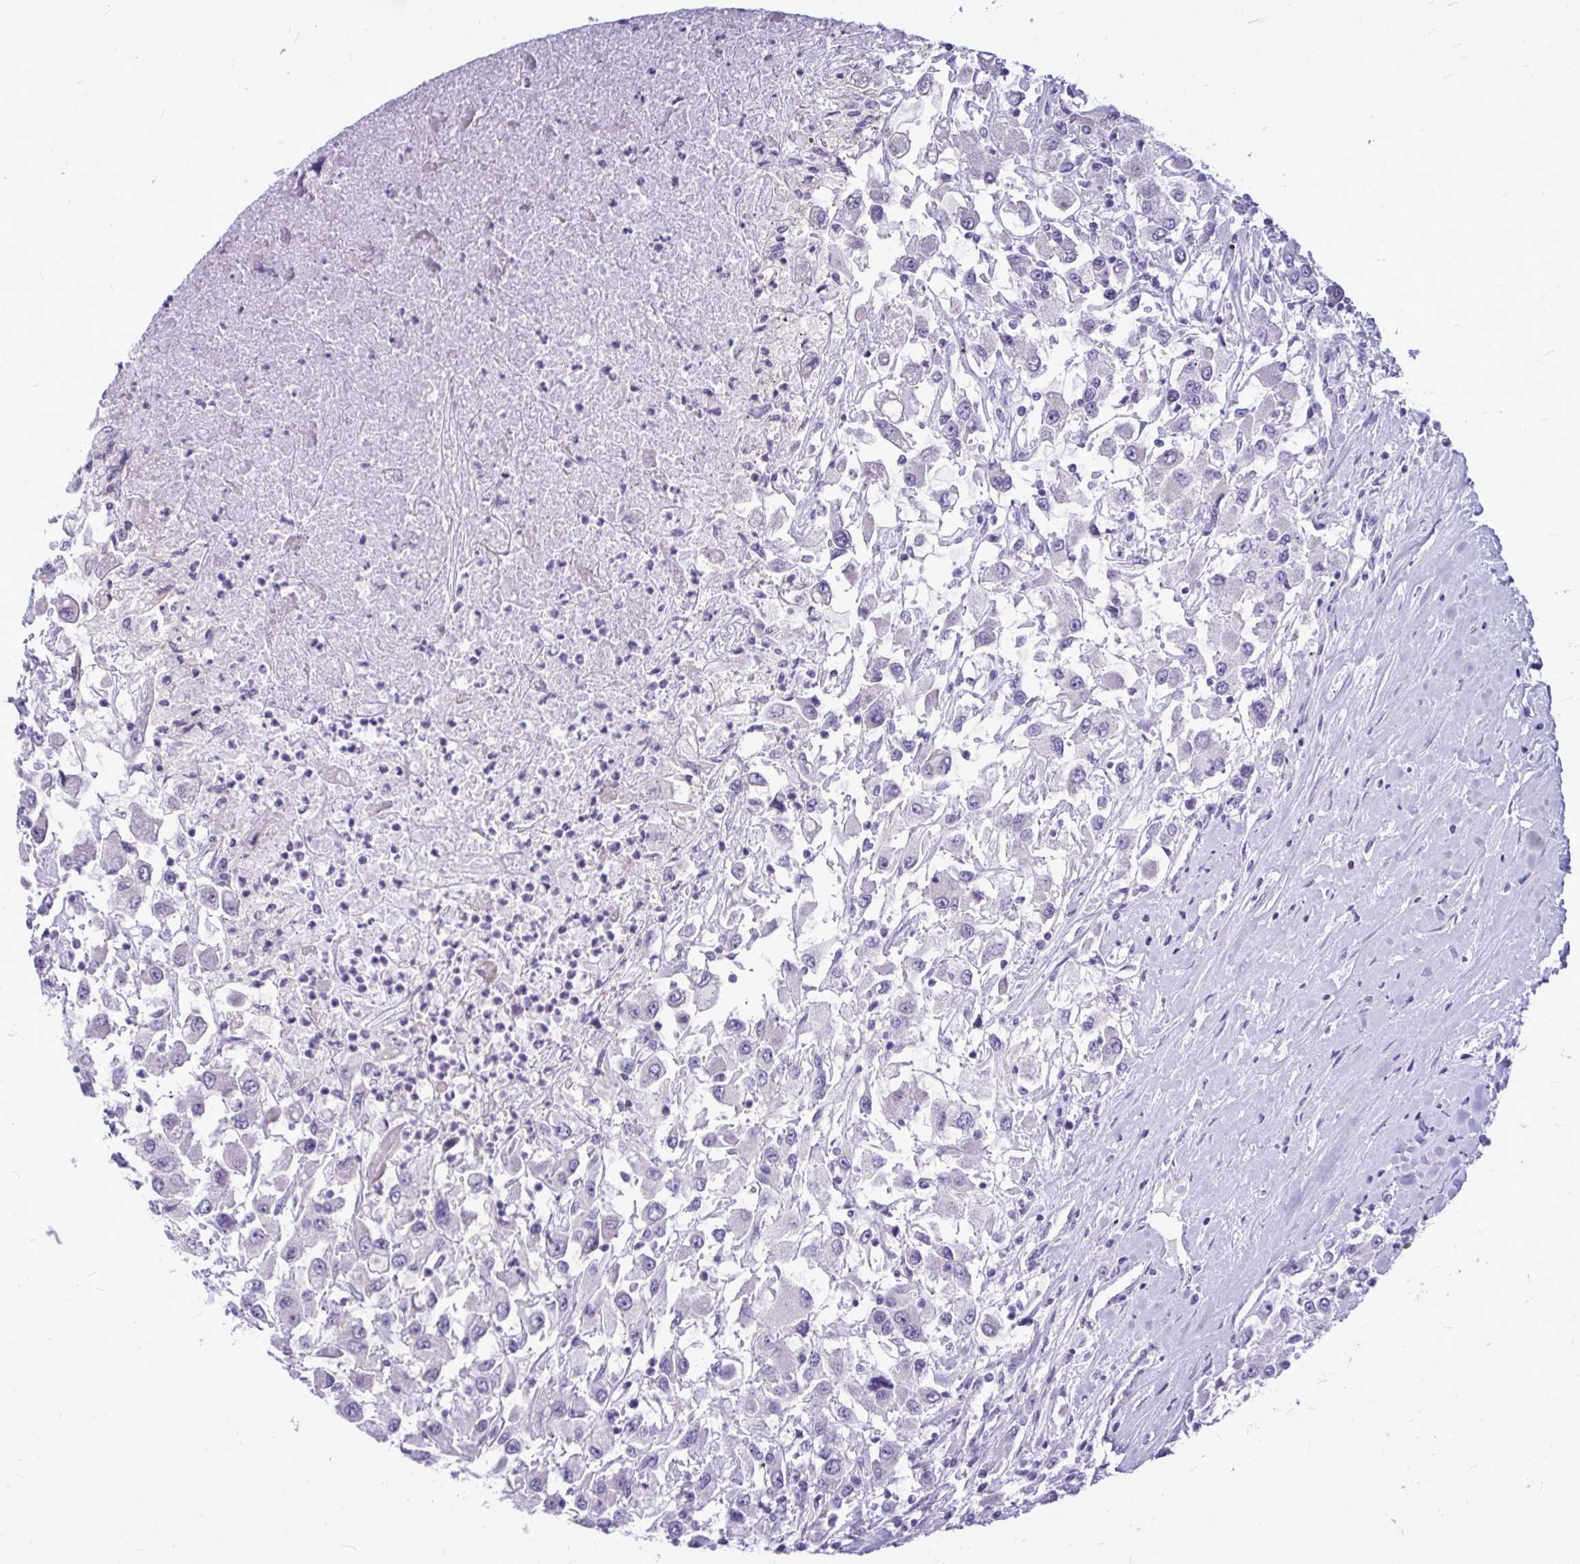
{"staining": {"intensity": "negative", "quantity": "none", "location": "none"}, "tissue": "renal cancer", "cell_type": "Tumor cells", "image_type": "cancer", "snomed": [{"axis": "morphology", "description": "Adenocarcinoma, NOS"}, {"axis": "topography", "description": "Kidney"}], "caption": "There is no significant expression in tumor cells of renal cancer (adenocarcinoma).", "gene": "ZSCAN25", "patient": {"sex": "female", "age": 67}}